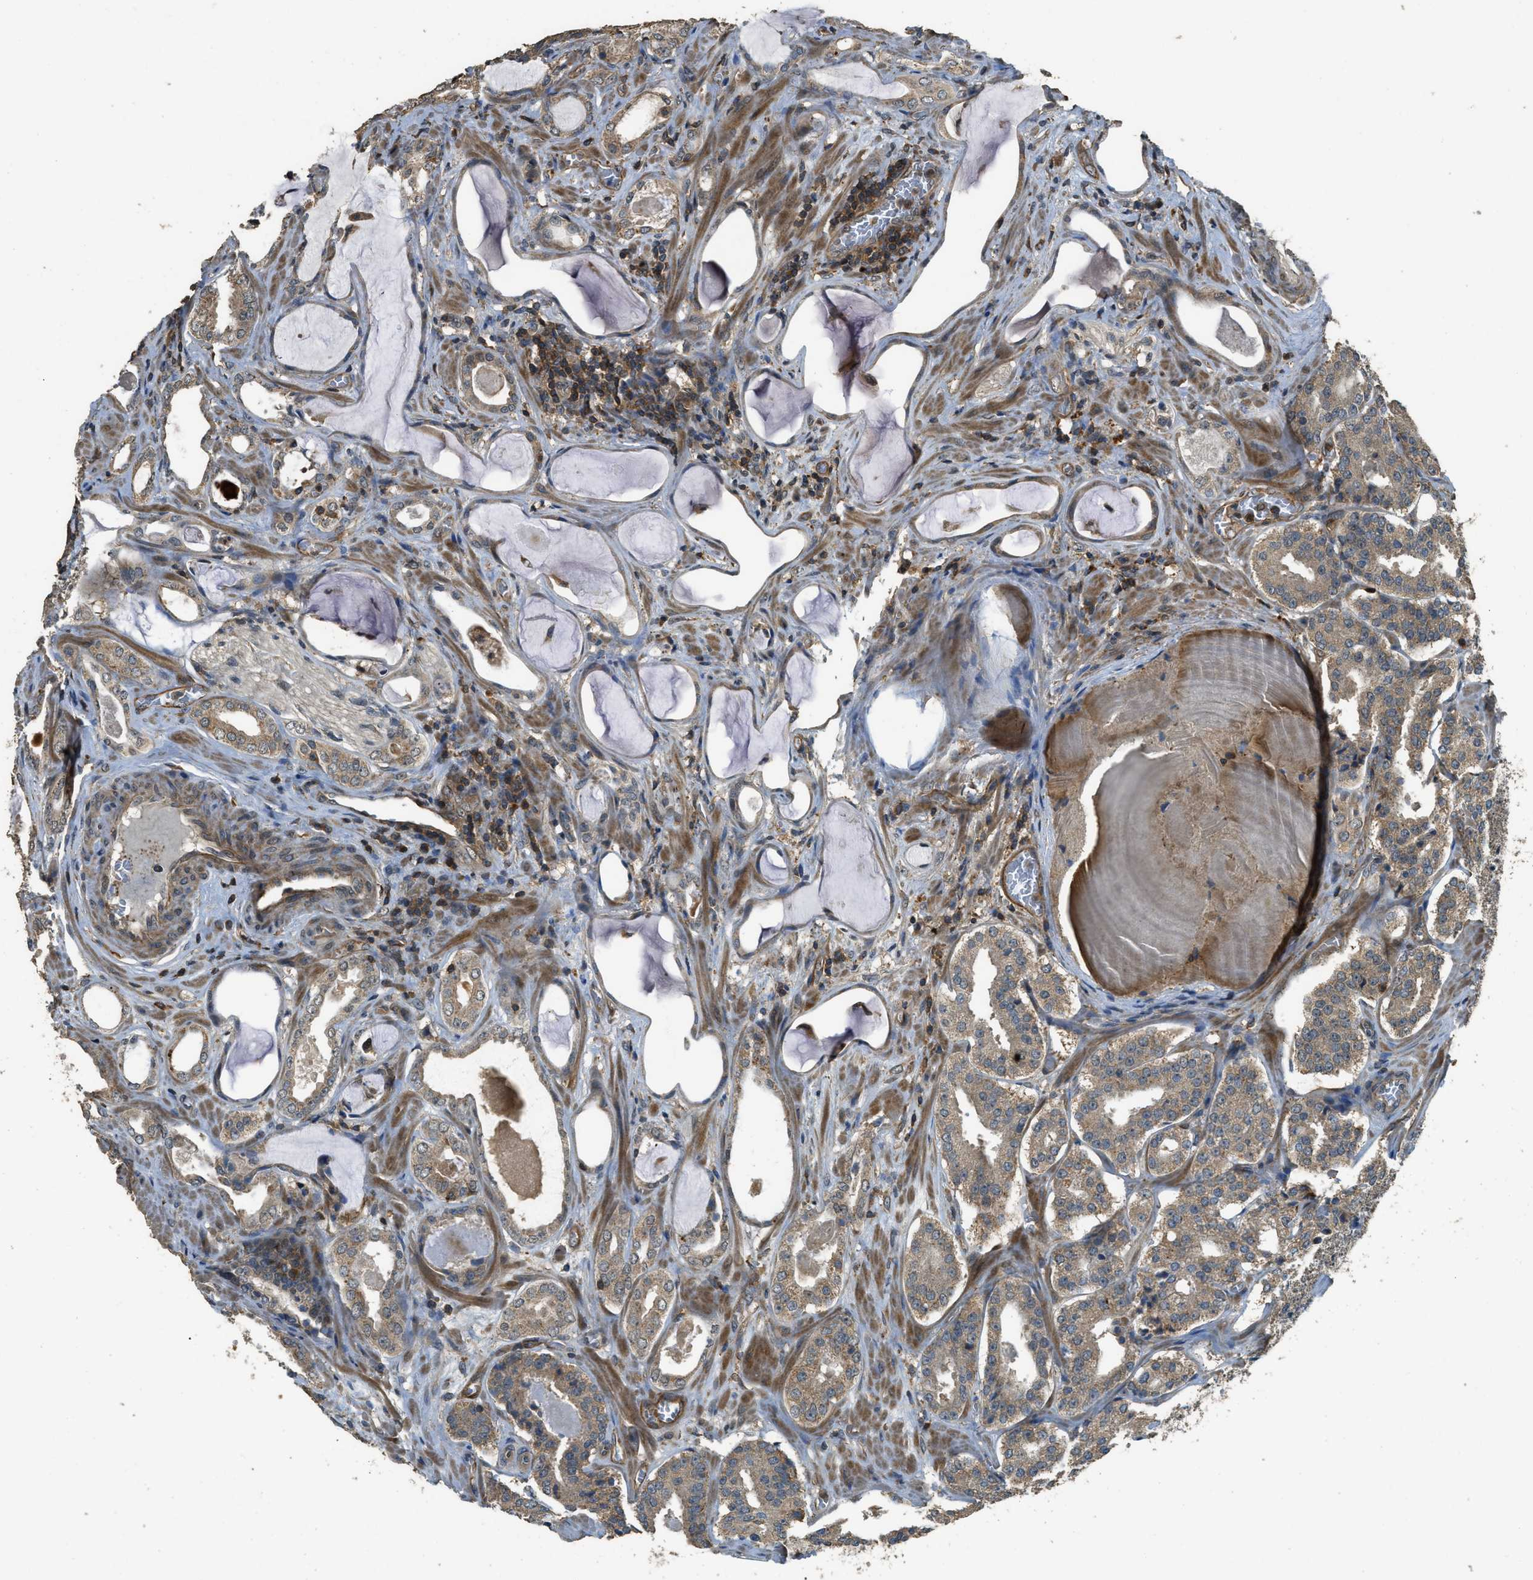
{"staining": {"intensity": "moderate", "quantity": ">75%", "location": "cytoplasmic/membranous"}, "tissue": "prostate cancer", "cell_type": "Tumor cells", "image_type": "cancer", "snomed": [{"axis": "morphology", "description": "Adenocarcinoma, High grade"}, {"axis": "topography", "description": "Prostate"}], "caption": "Immunohistochemistry (IHC) micrograph of prostate cancer (adenocarcinoma (high-grade)) stained for a protein (brown), which demonstrates medium levels of moderate cytoplasmic/membranous staining in approximately >75% of tumor cells.", "gene": "PPP6R3", "patient": {"sex": "male", "age": 60}}